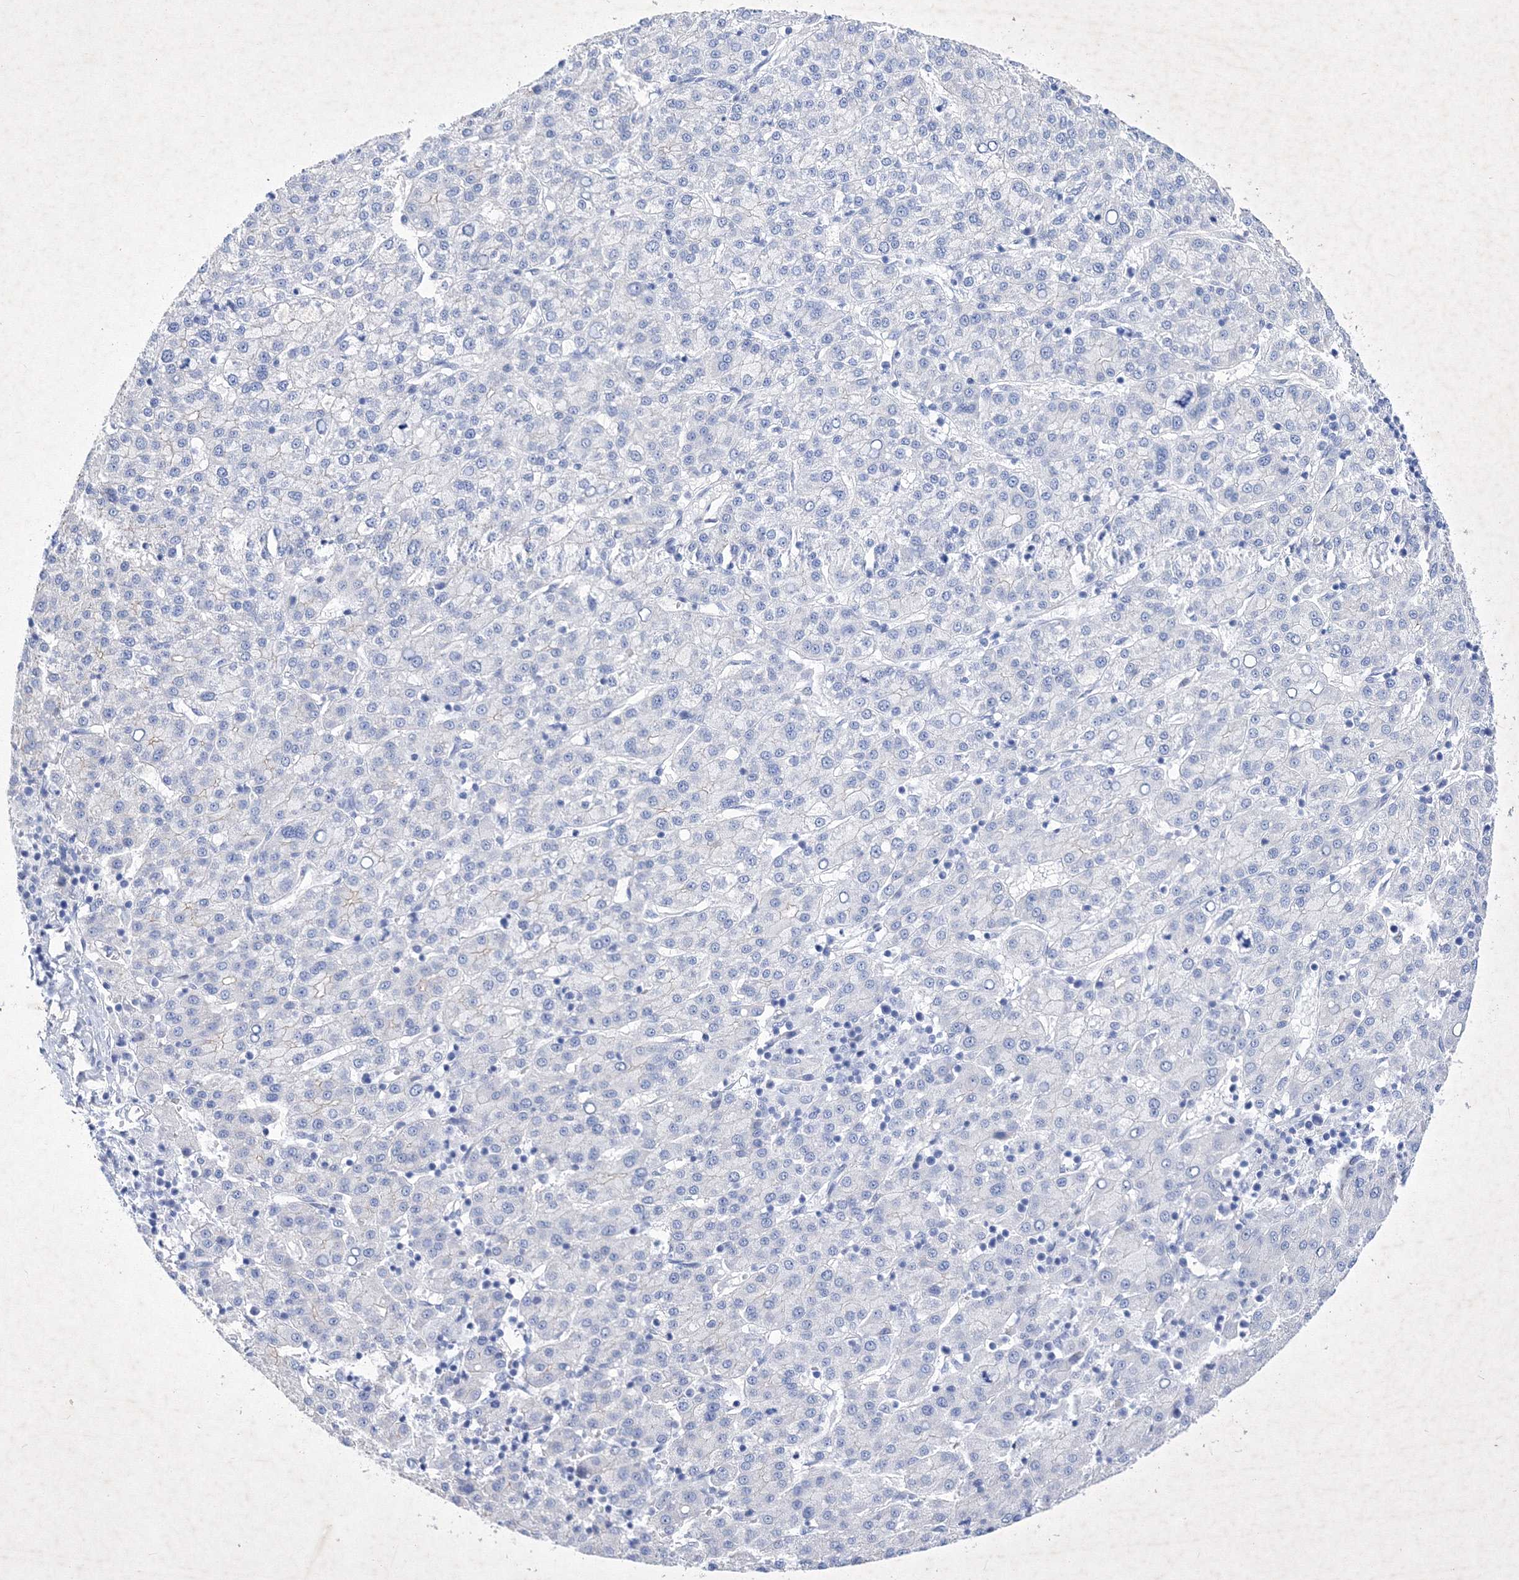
{"staining": {"intensity": "negative", "quantity": "none", "location": "none"}, "tissue": "liver cancer", "cell_type": "Tumor cells", "image_type": "cancer", "snomed": [{"axis": "morphology", "description": "Carcinoma, Hepatocellular, NOS"}, {"axis": "topography", "description": "Liver"}], "caption": "Immunohistochemistry (IHC) micrograph of liver cancer stained for a protein (brown), which exhibits no positivity in tumor cells.", "gene": "GPN1", "patient": {"sex": "female", "age": 58}}